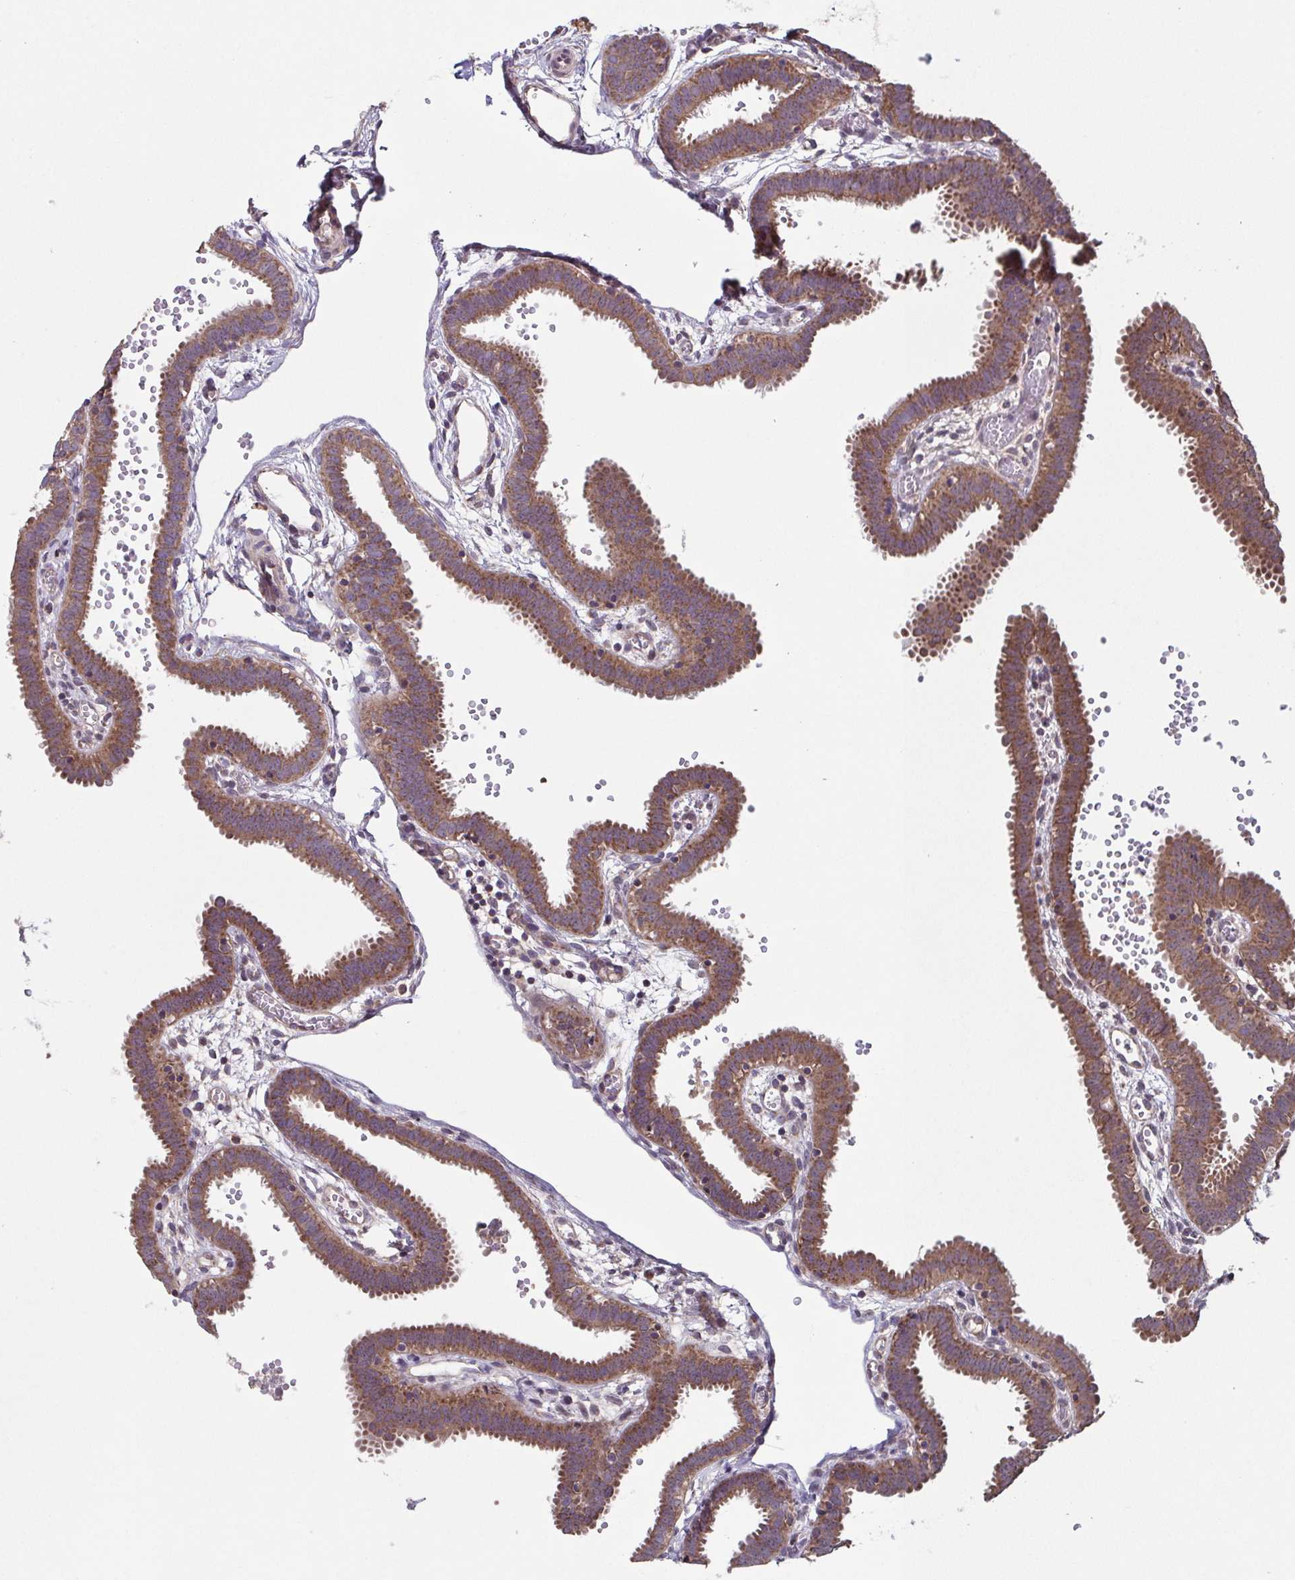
{"staining": {"intensity": "moderate", "quantity": ">75%", "location": "cytoplasmic/membranous"}, "tissue": "fallopian tube", "cell_type": "Glandular cells", "image_type": "normal", "snomed": [{"axis": "morphology", "description": "Normal tissue, NOS"}, {"axis": "topography", "description": "Fallopian tube"}], "caption": "This micrograph shows unremarkable fallopian tube stained with immunohistochemistry (IHC) to label a protein in brown. The cytoplasmic/membranous of glandular cells show moderate positivity for the protein. Nuclei are counter-stained blue.", "gene": "TTC19", "patient": {"sex": "female", "age": 37}}